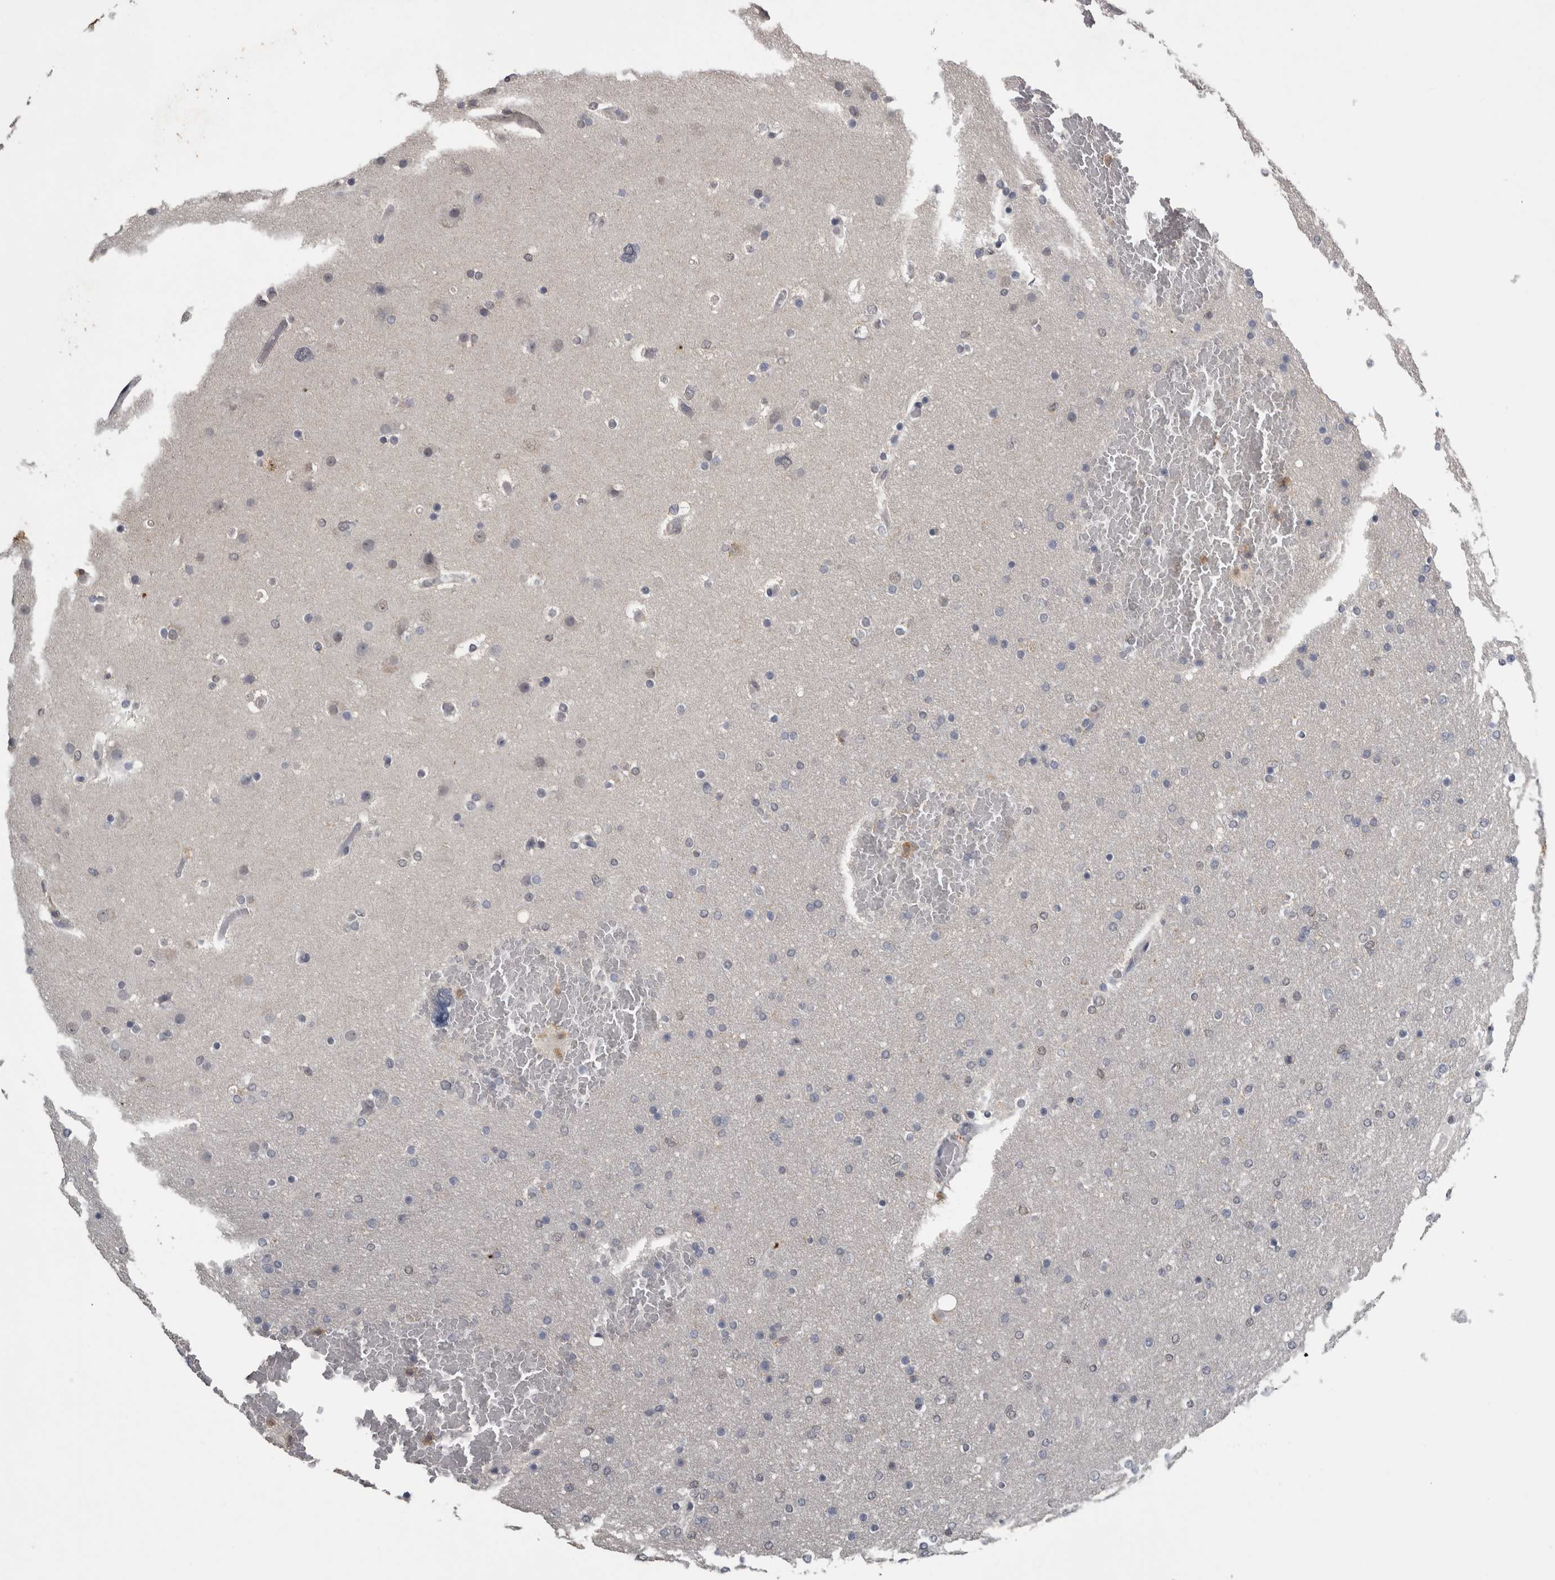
{"staining": {"intensity": "negative", "quantity": "none", "location": "none"}, "tissue": "glioma", "cell_type": "Tumor cells", "image_type": "cancer", "snomed": [{"axis": "morphology", "description": "Glioma, malignant, High grade"}, {"axis": "topography", "description": "Cerebral cortex"}], "caption": "An image of human malignant glioma (high-grade) is negative for staining in tumor cells. Nuclei are stained in blue.", "gene": "PIK3AP1", "patient": {"sex": "female", "age": 36}}